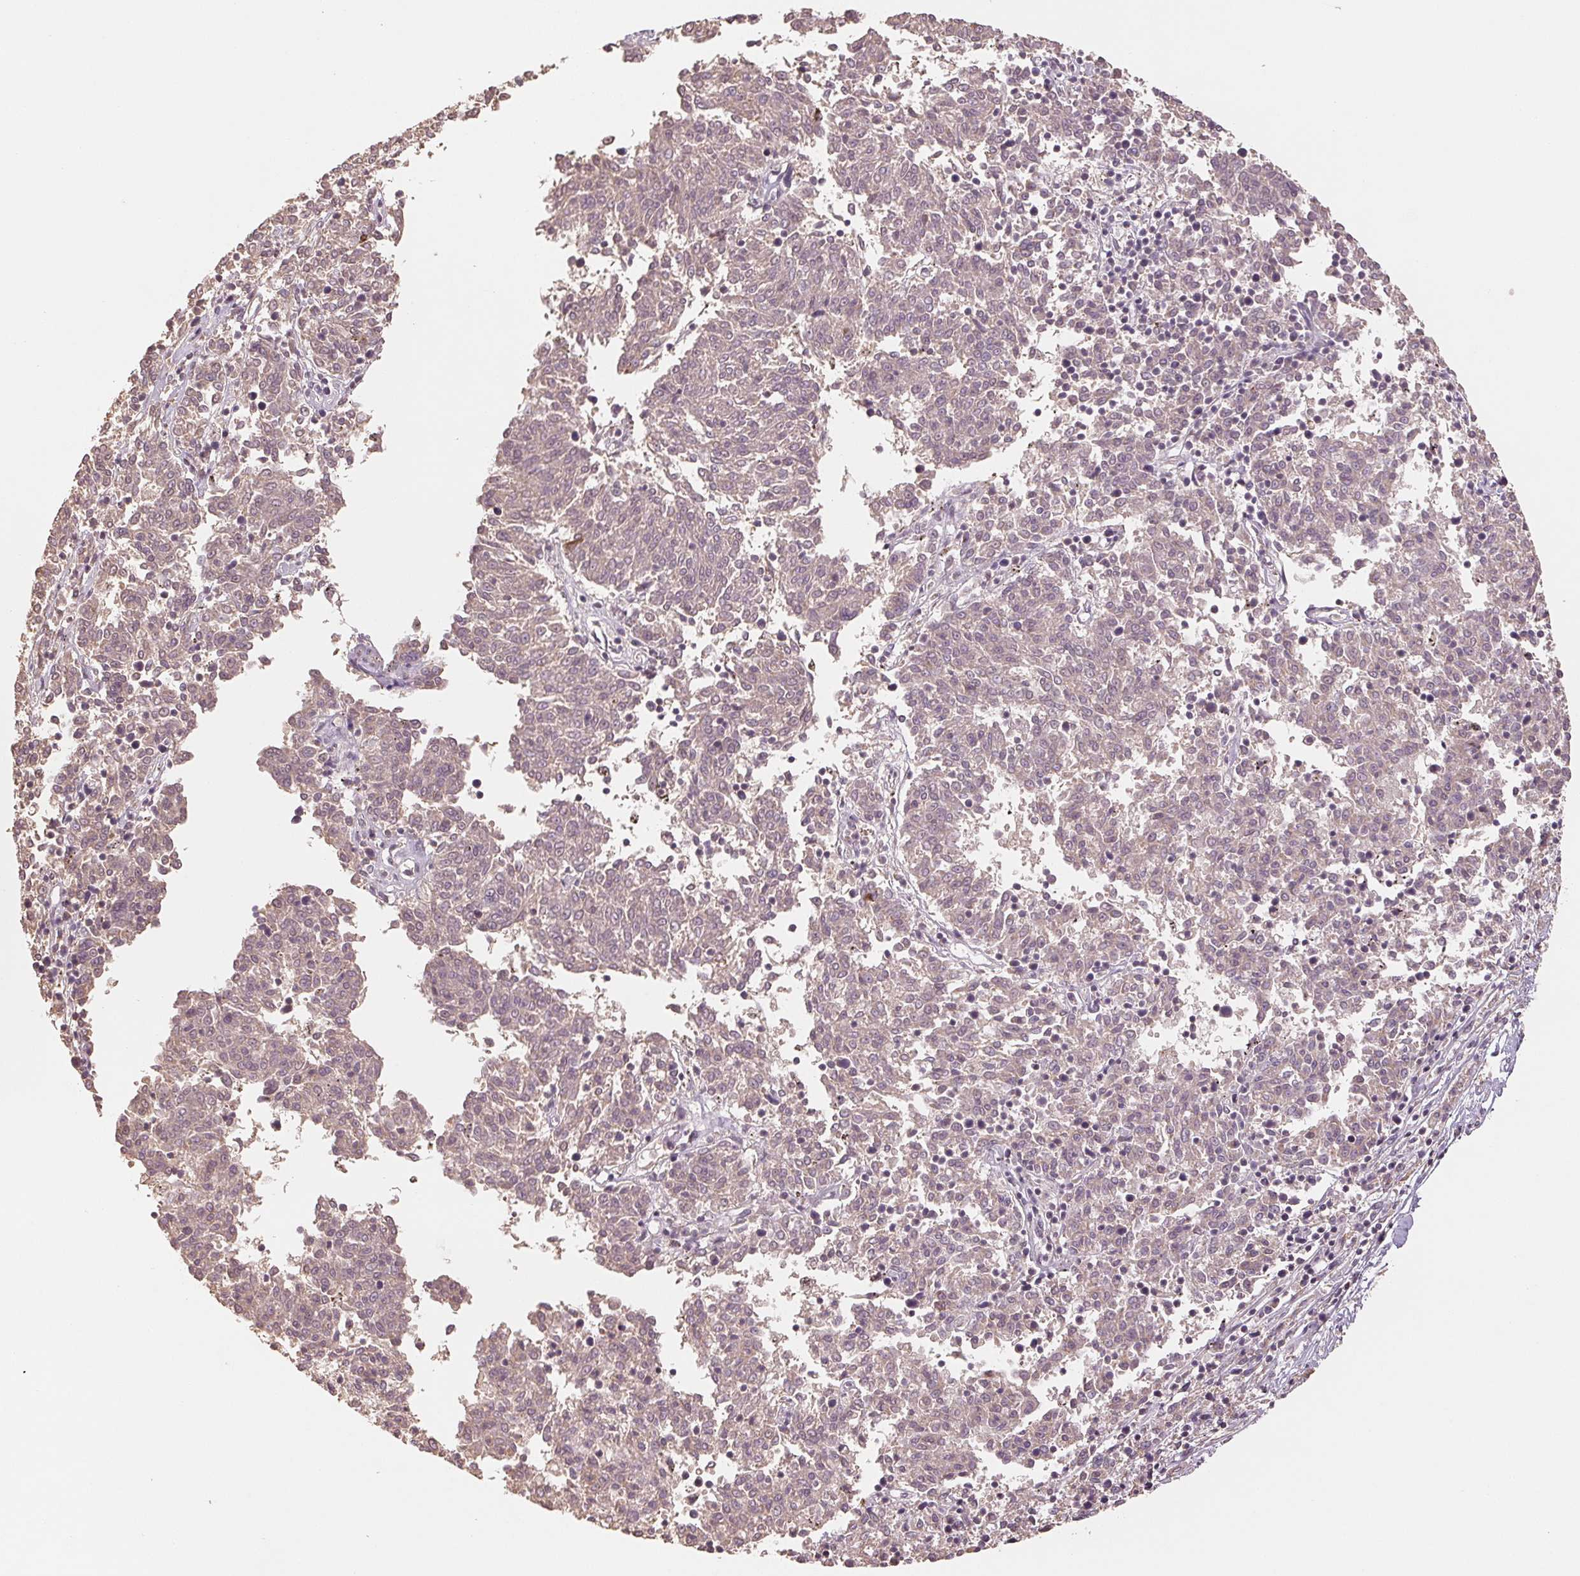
{"staining": {"intensity": "negative", "quantity": "none", "location": "none"}, "tissue": "melanoma", "cell_type": "Tumor cells", "image_type": "cancer", "snomed": [{"axis": "morphology", "description": "Malignant melanoma, NOS"}, {"axis": "topography", "description": "Skin"}], "caption": "Immunohistochemistry of malignant melanoma exhibits no expression in tumor cells.", "gene": "COX14", "patient": {"sex": "female", "age": 72}}